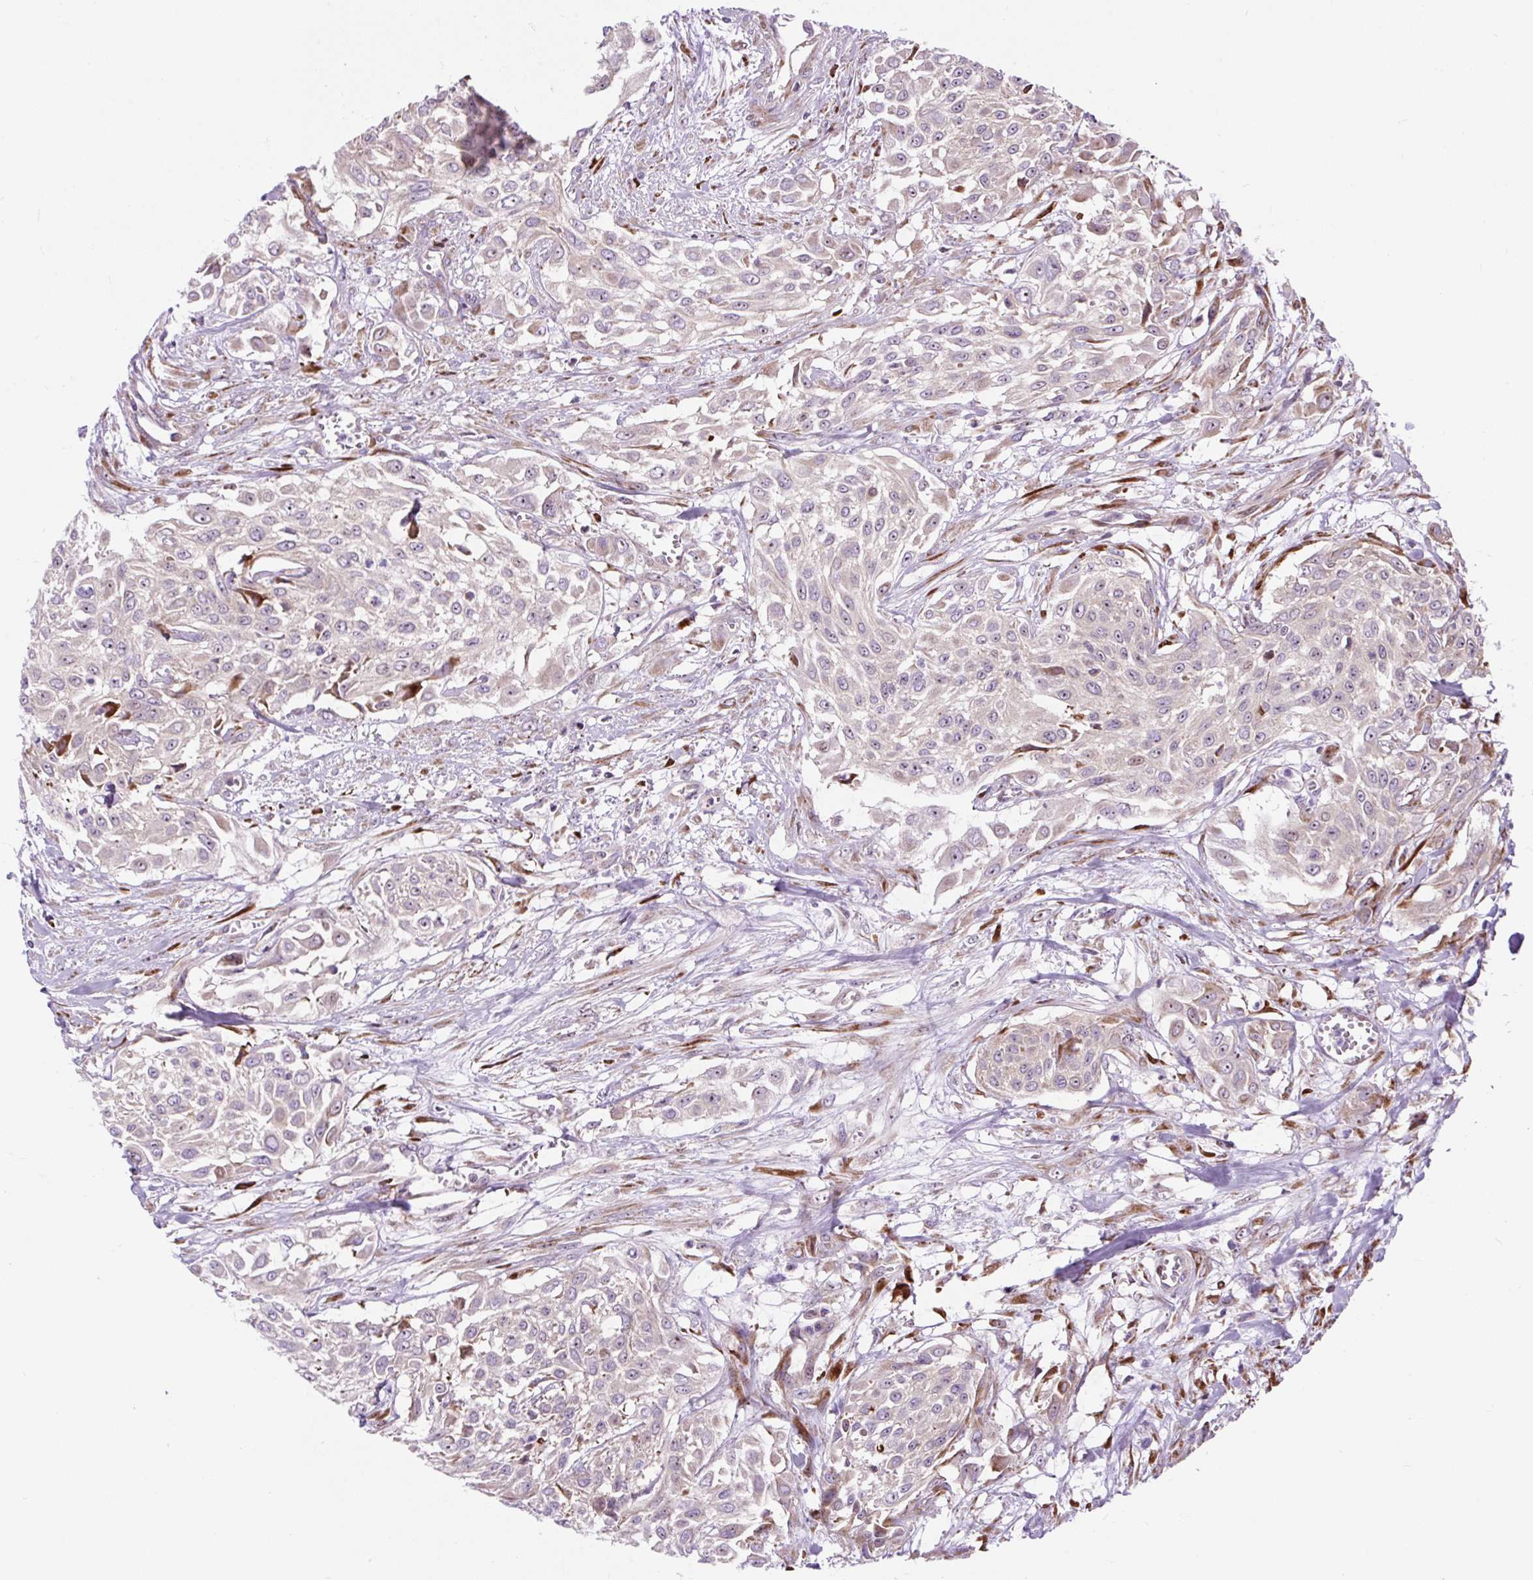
{"staining": {"intensity": "negative", "quantity": "none", "location": "none"}, "tissue": "urothelial cancer", "cell_type": "Tumor cells", "image_type": "cancer", "snomed": [{"axis": "morphology", "description": "Urothelial carcinoma, High grade"}, {"axis": "topography", "description": "Urinary bladder"}], "caption": "This is a micrograph of immunohistochemistry (IHC) staining of urothelial cancer, which shows no expression in tumor cells. Nuclei are stained in blue.", "gene": "CISD3", "patient": {"sex": "male", "age": 57}}